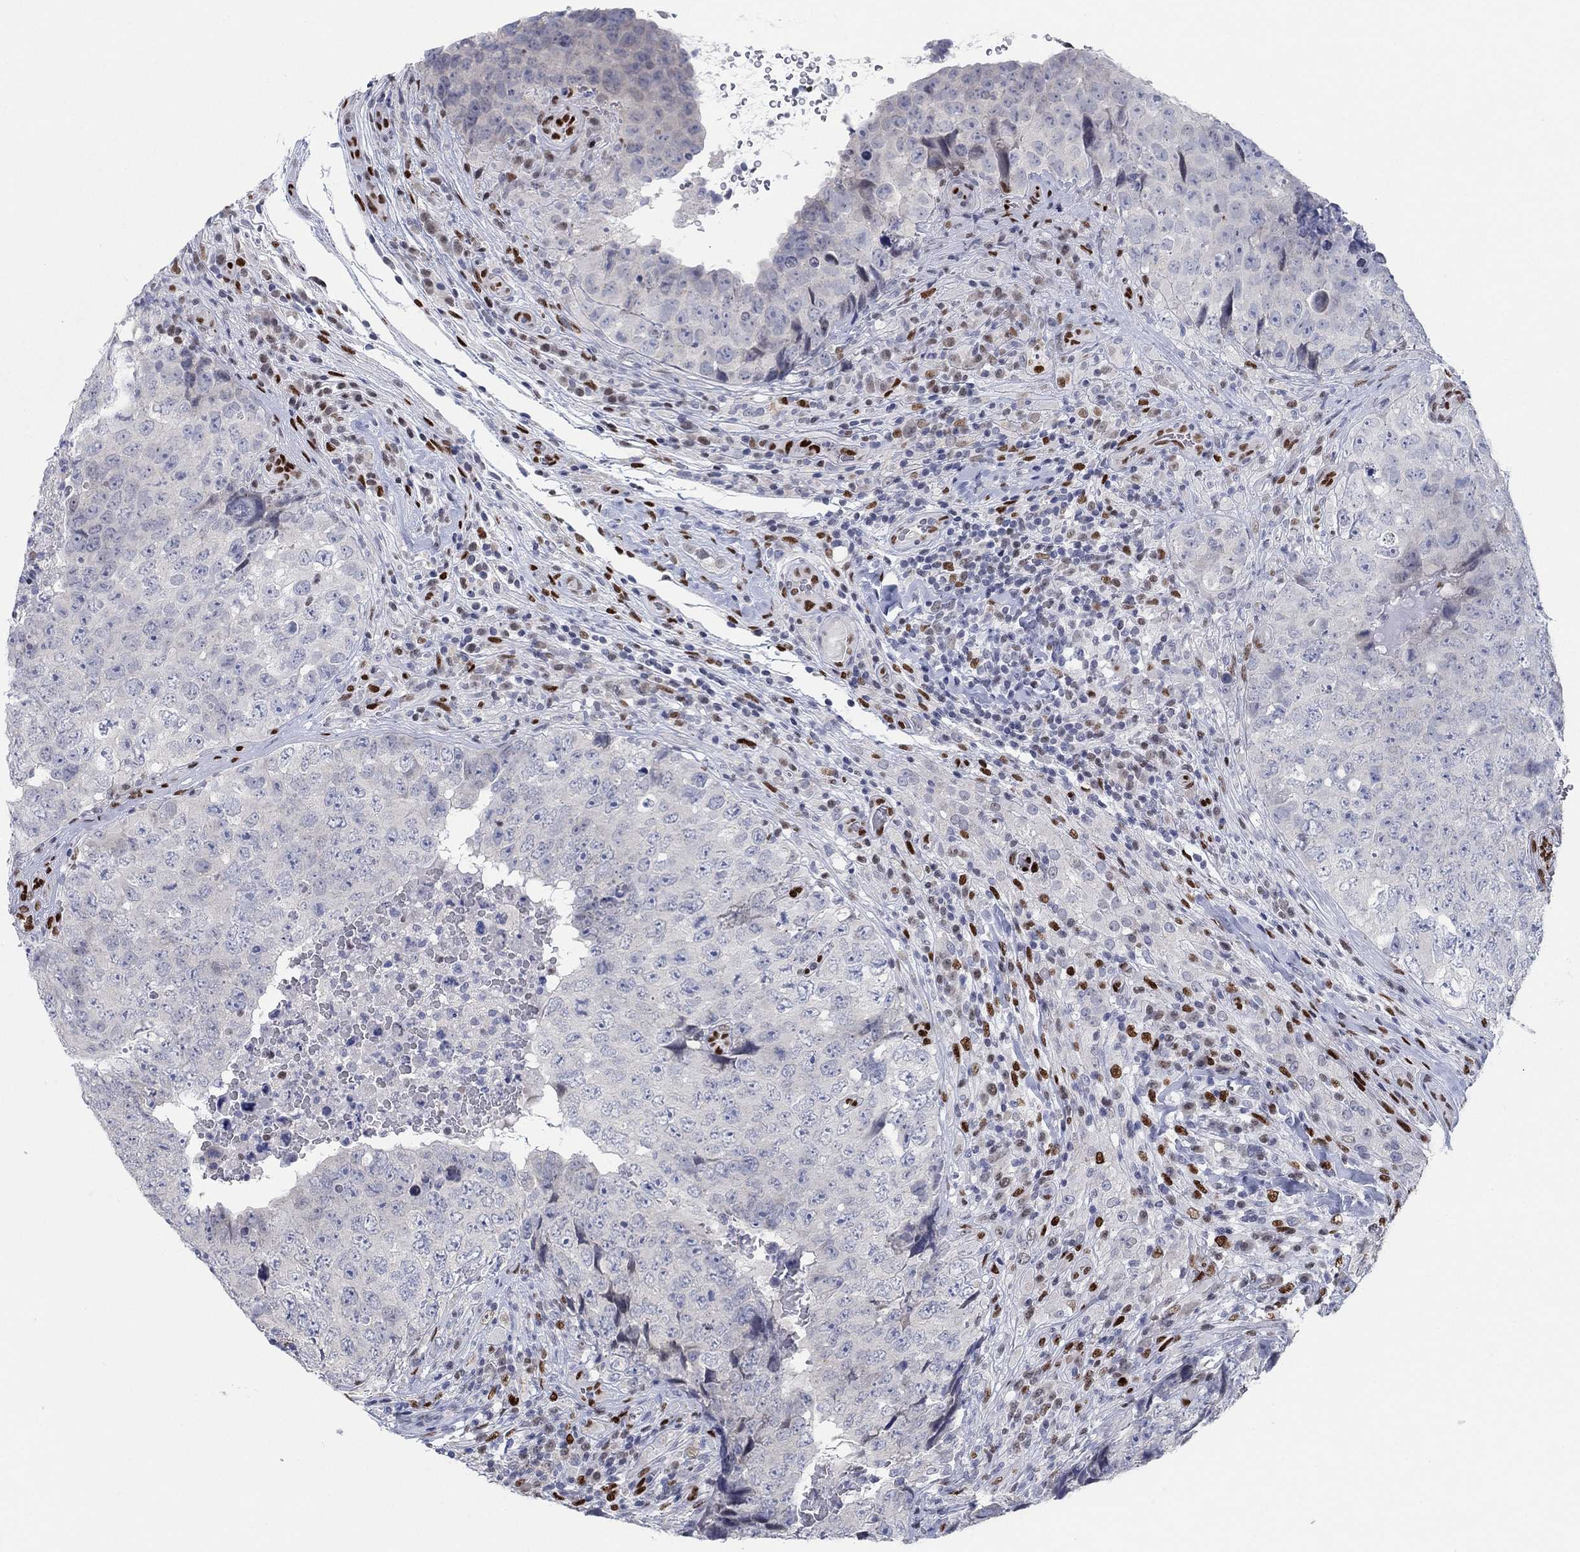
{"staining": {"intensity": "negative", "quantity": "none", "location": "none"}, "tissue": "testis cancer", "cell_type": "Tumor cells", "image_type": "cancer", "snomed": [{"axis": "morphology", "description": "Seminoma, NOS"}, {"axis": "topography", "description": "Testis"}], "caption": "Testis cancer (seminoma) stained for a protein using immunohistochemistry exhibits no expression tumor cells.", "gene": "ZEB1", "patient": {"sex": "male", "age": 34}}